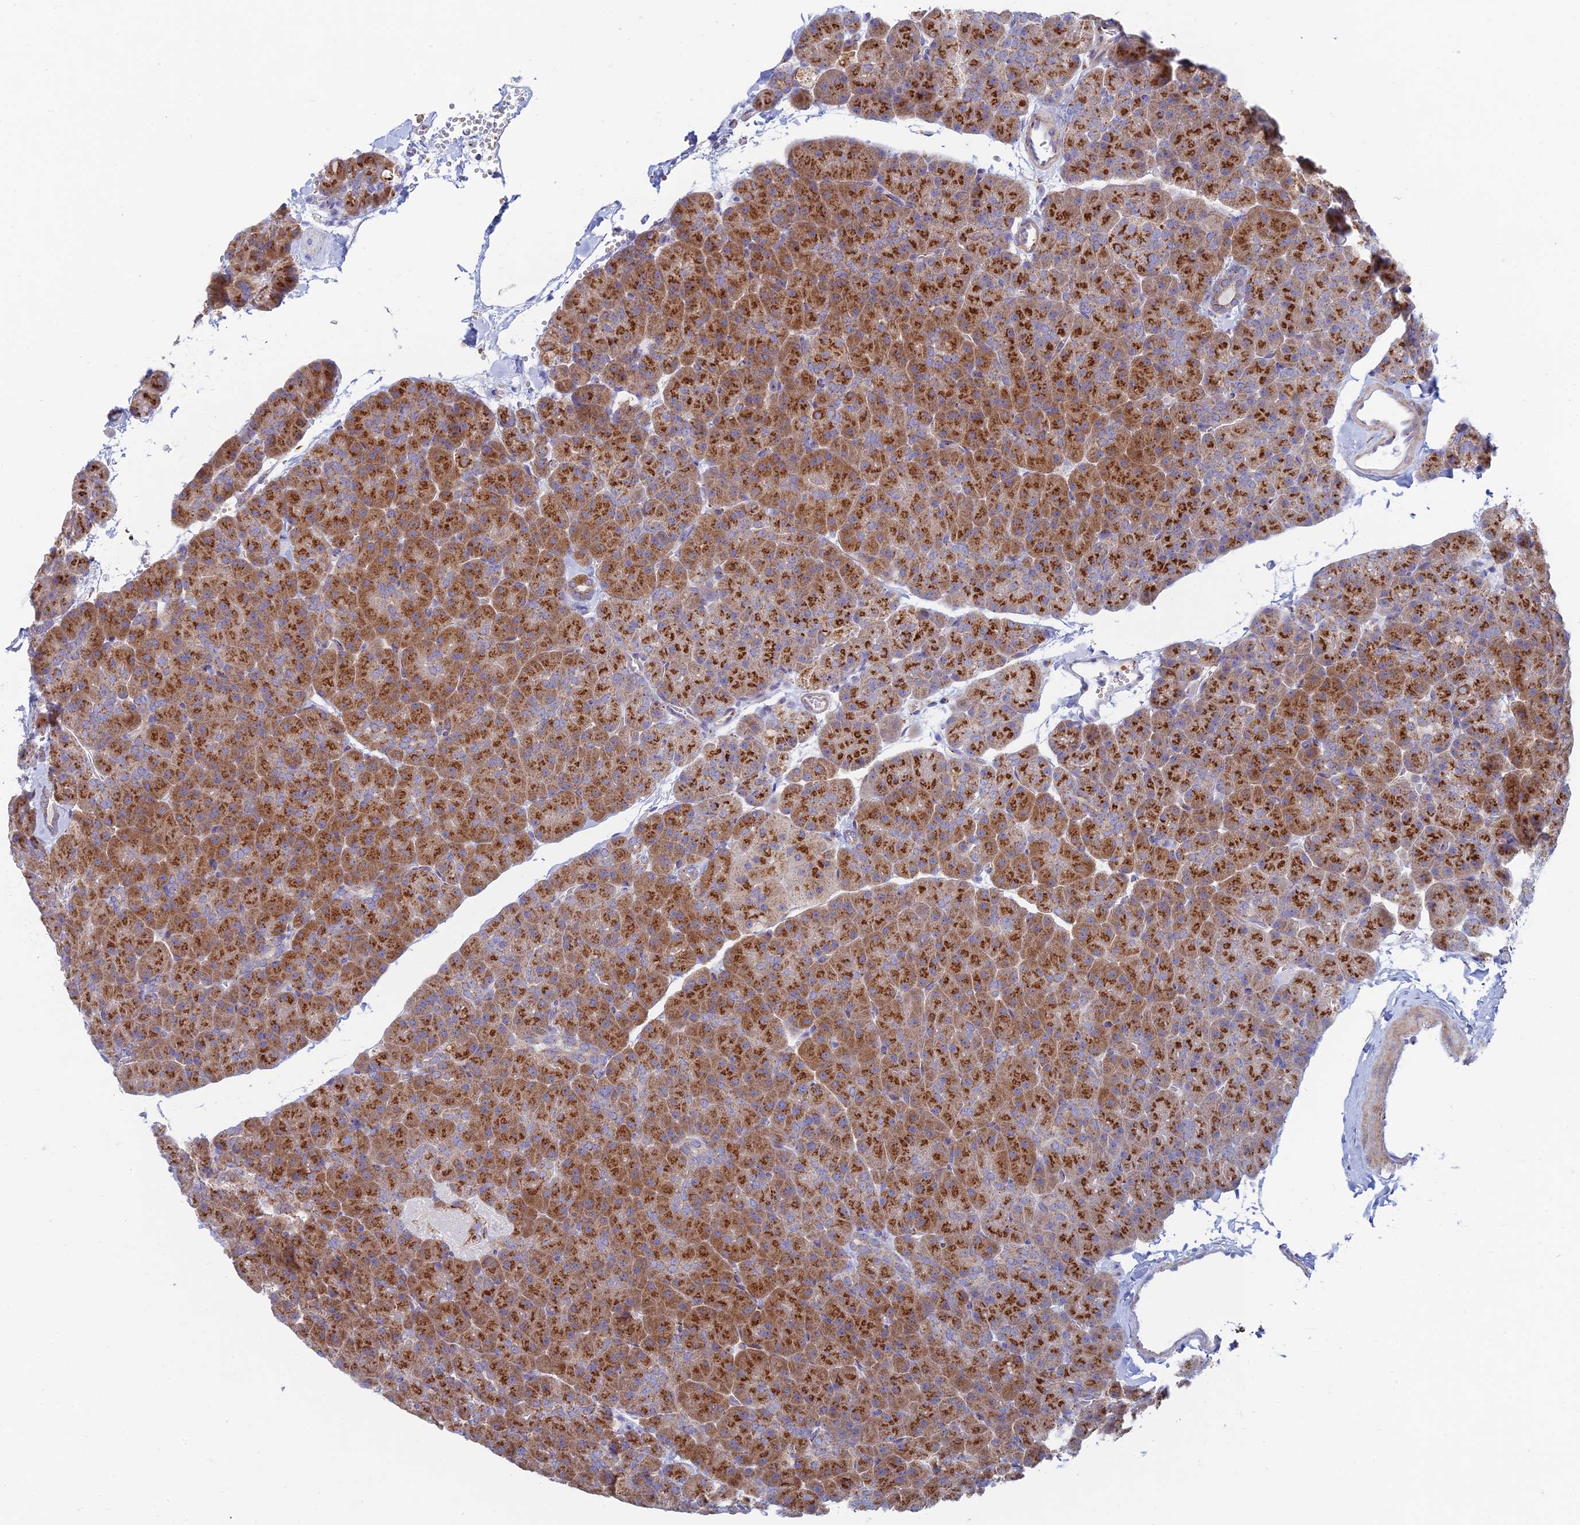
{"staining": {"intensity": "strong", "quantity": ">75%", "location": "cytoplasmic/membranous"}, "tissue": "pancreas", "cell_type": "Exocrine glandular cells", "image_type": "normal", "snomed": [{"axis": "morphology", "description": "Normal tissue, NOS"}, {"axis": "topography", "description": "Pancreas"}], "caption": "Protein staining displays strong cytoplasmic/membranous expression in about >75% of exocrine glandular cells in benign pancreas. The staining was performed using DAB to visualize the protein expression in brown, while the nuclei were stained in blue with hematoxylin (Magnification: 20x).", "gene": "ENSG00000267561", "patient": {"sex": "male", "age": 36}}